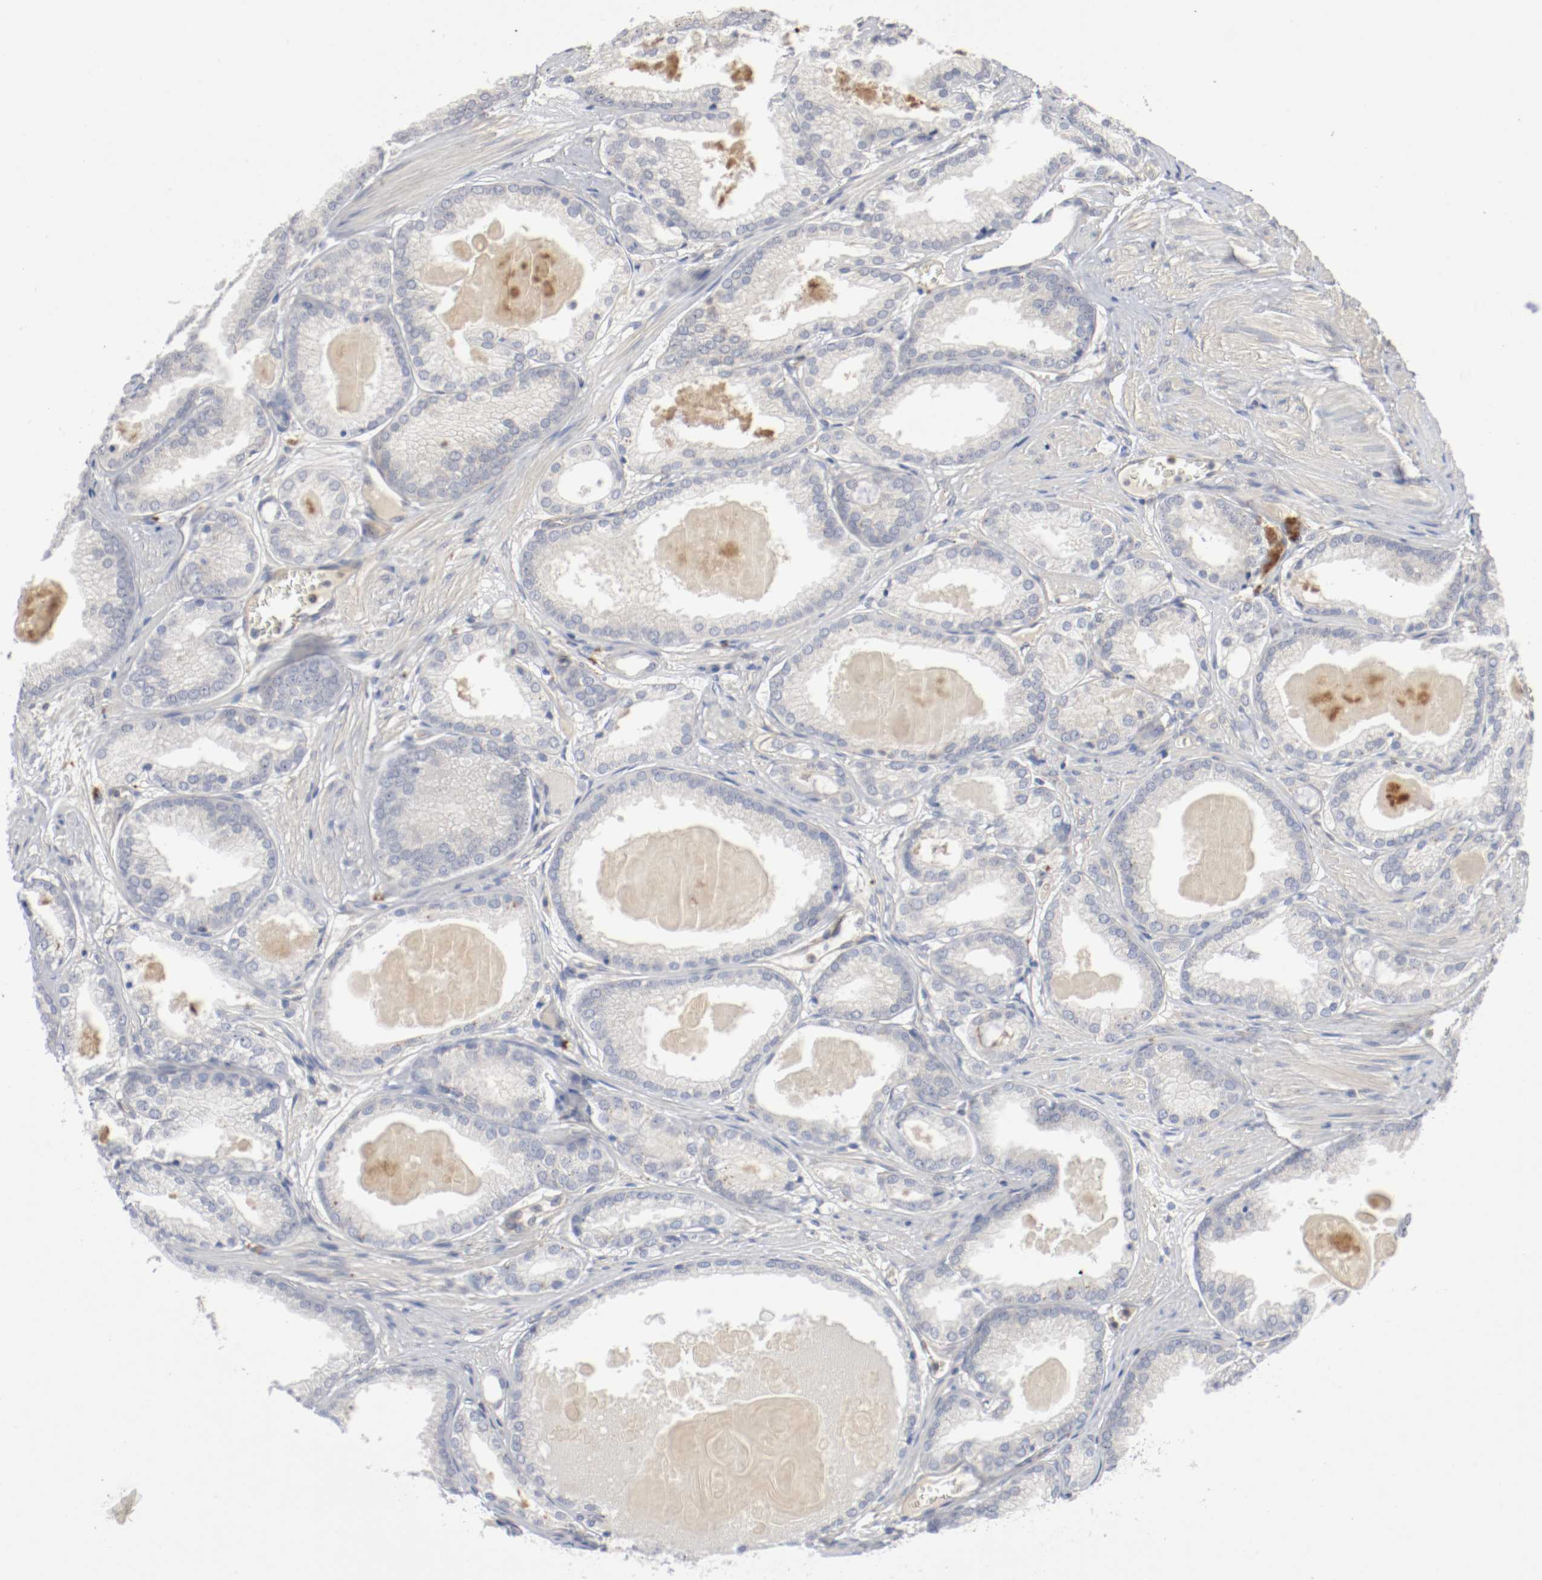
{"staining": {"intensity": "weak", "quantity": "<25%", "location": "cytoplasmic/membranous"}, "tissue": "prostate cancer", "cell_type": "Tumor cells", "image_type": "cancer", "snomed": [{"axis": "morphology", "description": "Adenocarcinoma, High grade"}, {"axis": "topography", "description": "Prostate"}], "caption": "An immunohistochemistry (IHC) image of prostate high-grade adenocarcinoma is shown. There is no staining in tumor cells of prostate high-grade adenocarcinoma.", "gene": "REN", "patient": {"sex": "male", "age": 61}}